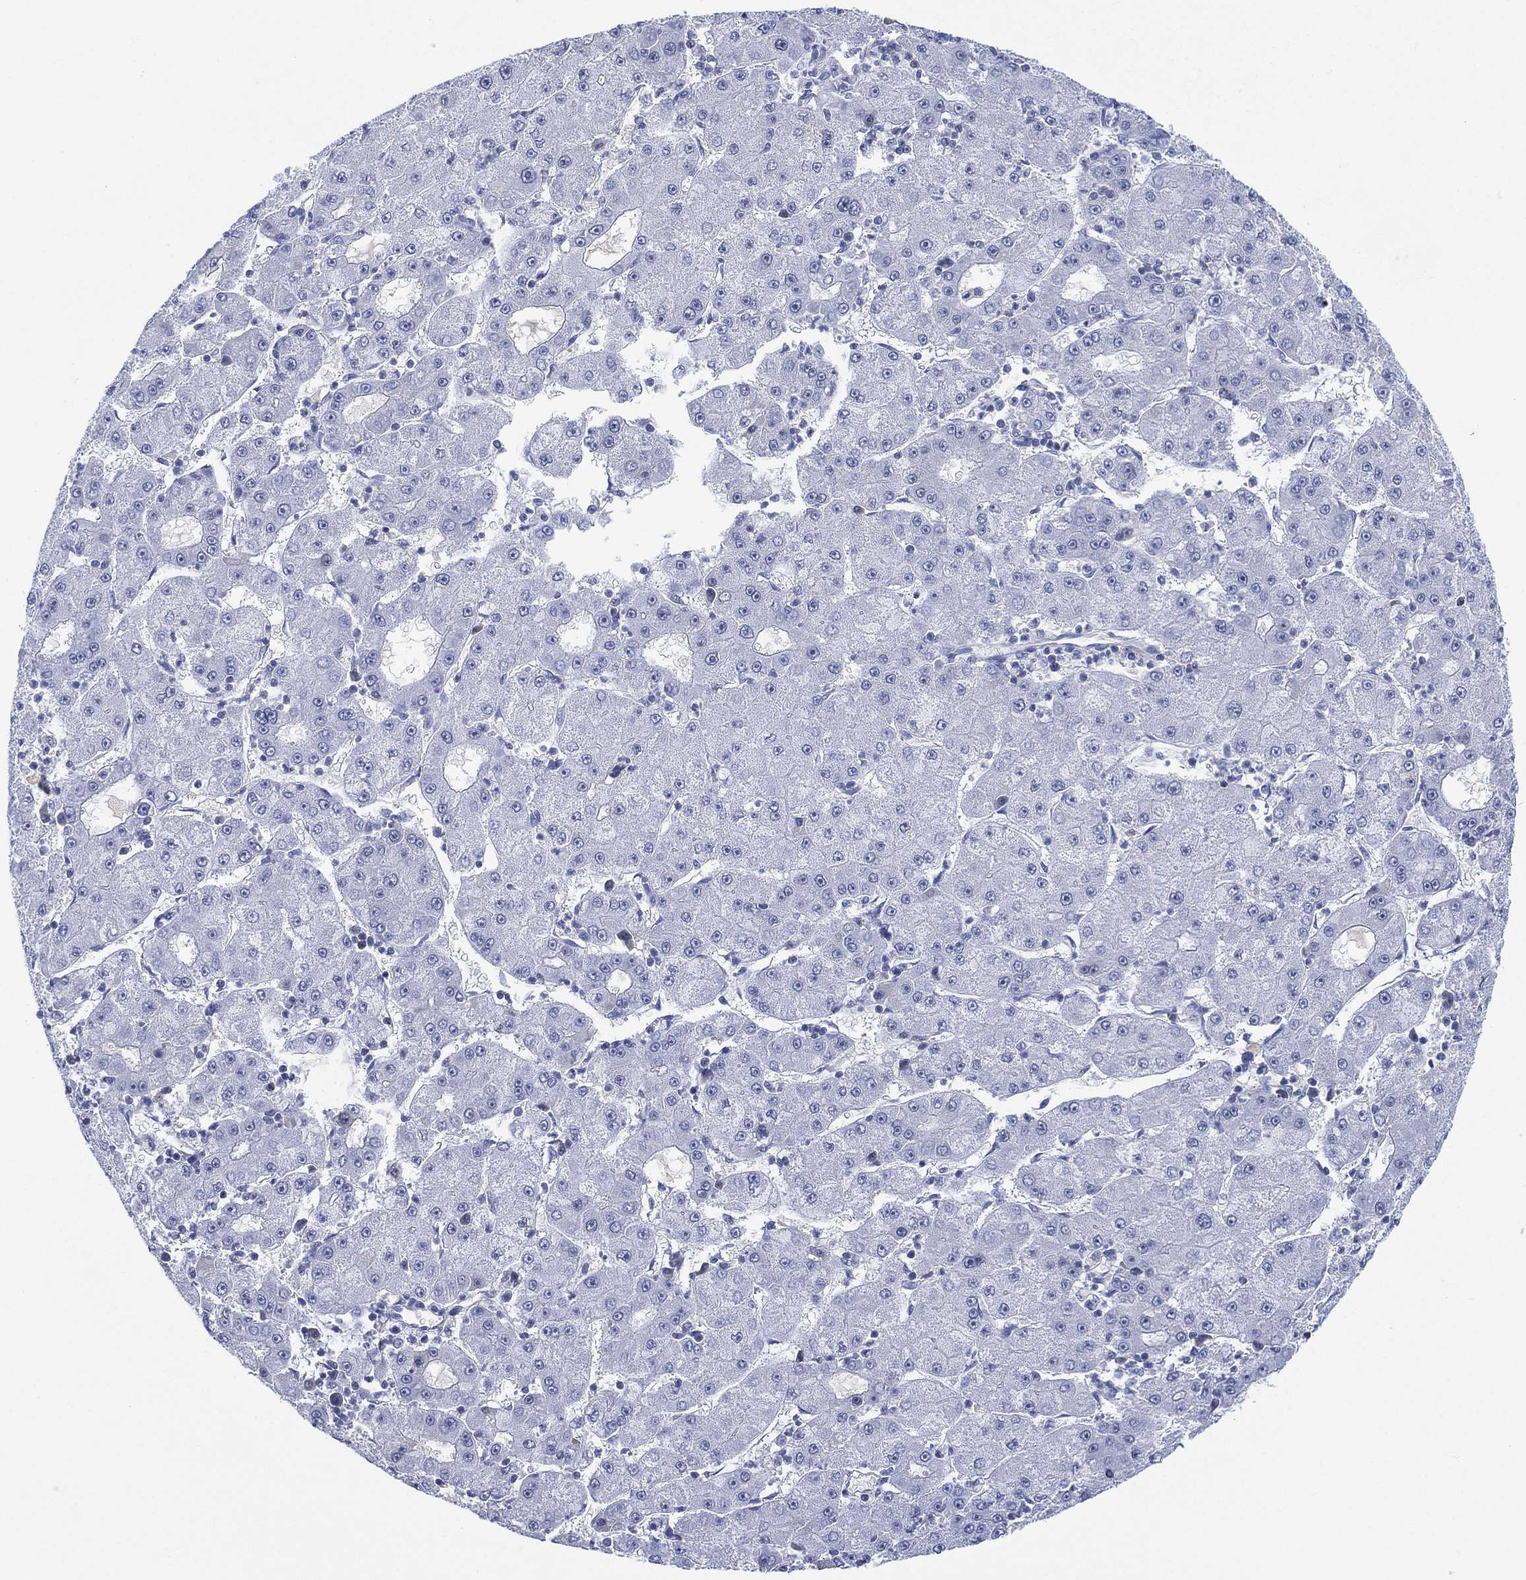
{"staining": {"intensity": "negative", "quantity": "none", "location": "none"}, "tissue": "liver cancer", "cell_type": "Tumor cells", "image_type": "cancer", "snomed": [{"axis": "morphology", "description": "Carcinoma, Hepatocellular, NOS"}, {"axis": "topography", "description": "Liver"}], "caption": "High power microscopy micrograph of an immunohistochemistry histopathology image of liver cancer, revealing no significant expression in tumor cells. (DAB (3,3'-diaminobenzidine) immunohistochemistry (IHC), high magnification).", "gene": "SEPTIN1", "patient": {"sex": "male", "age": 73}}